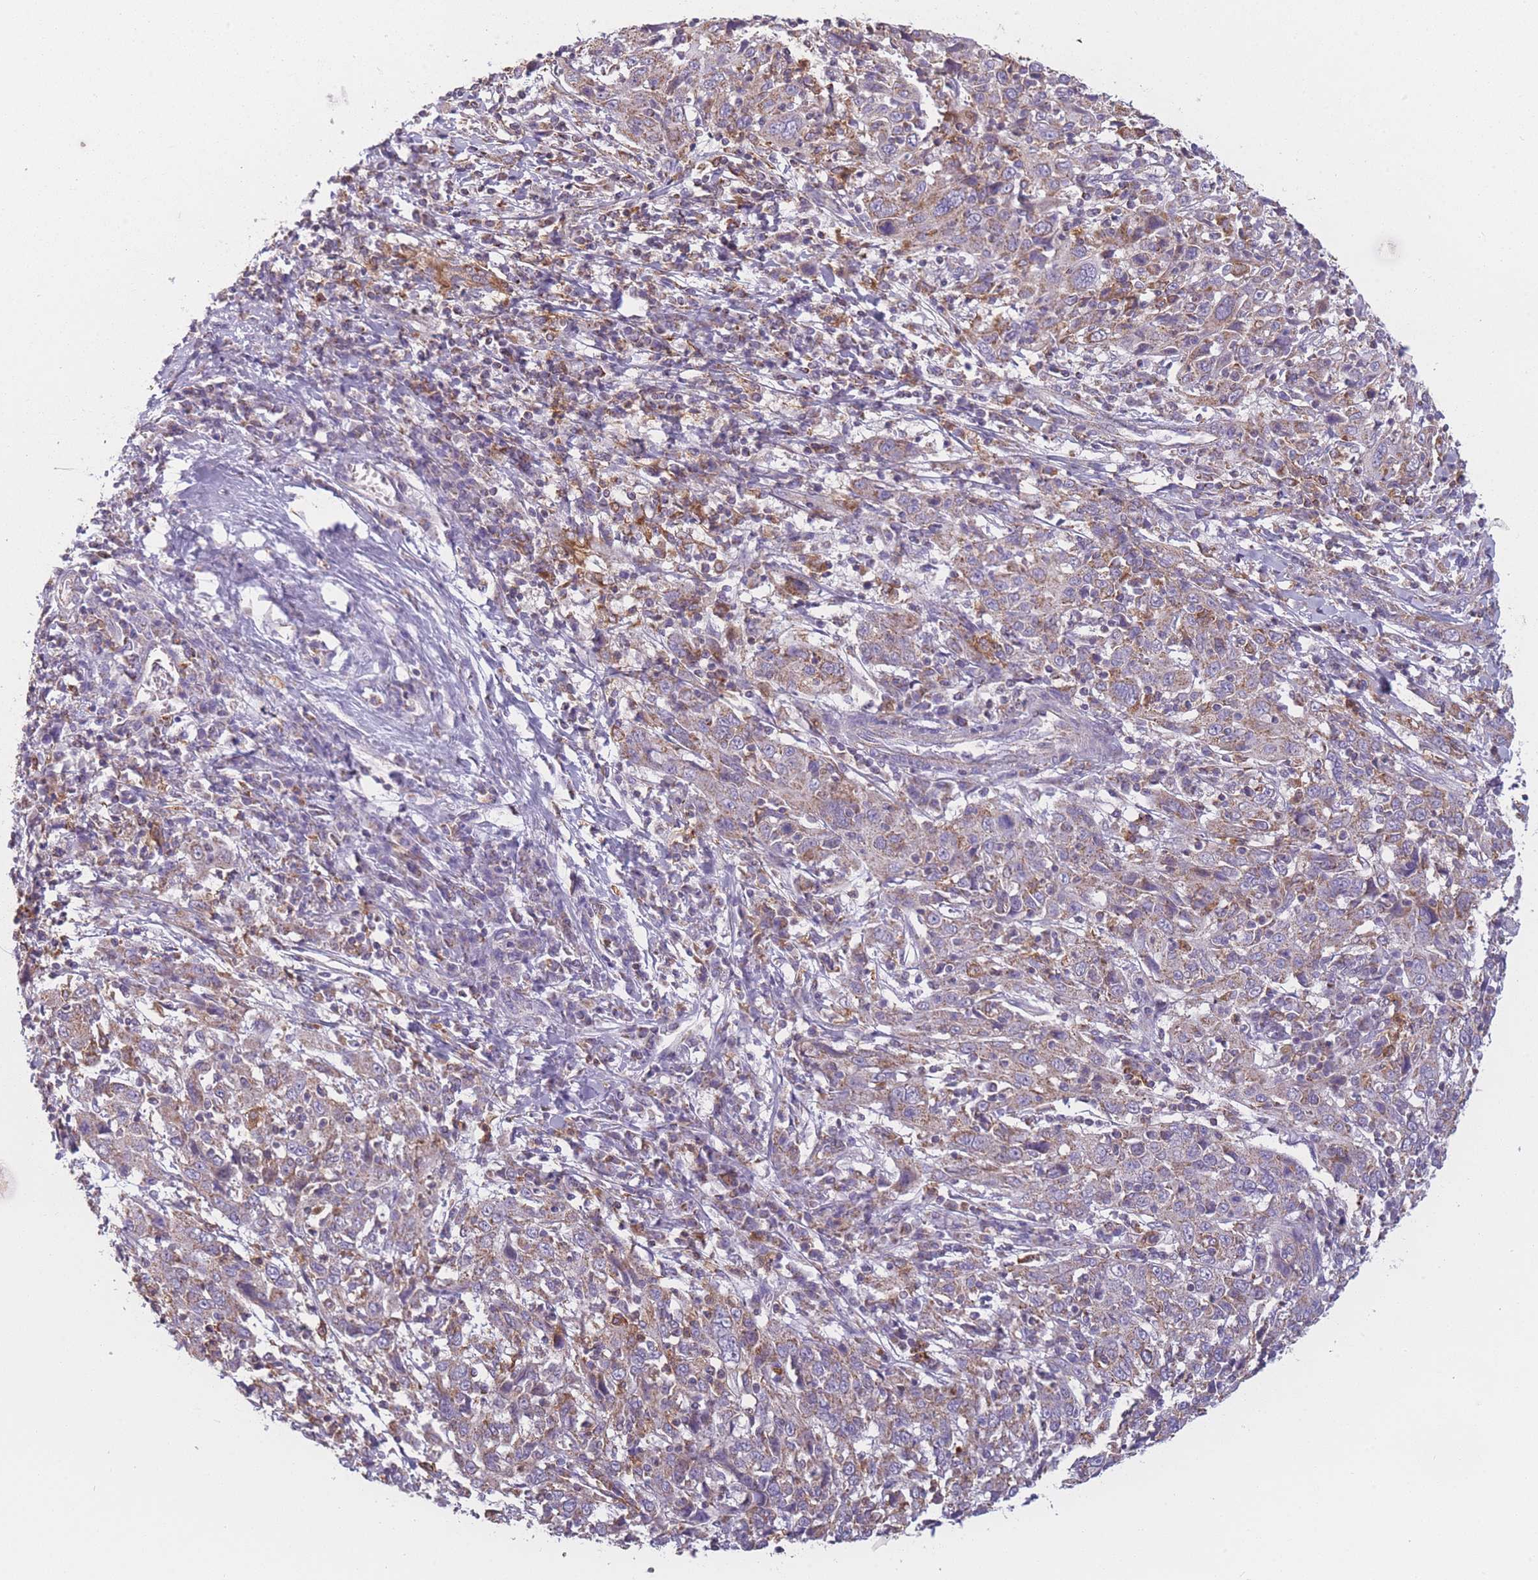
{"staining": {"intensity": "moderate", "quantity": "25%-75%", "location": "cytoplasmic/membranous"}, "tissue": "cervical cancer", "cell_type": "Tumor cells", "image_type": "cancer", "snomed": [{"axis": "morphology", "description": "Squamous cell carcinoma, NOS"}, {"axis": "topography", "description": "Cervix"}], "caption": "This is a histology image of immunohistochemistry (IHC) staining of cervical squamous cell carcinoma, which shows moderate staining in the cytoplasmic/membranous of tumor cells.", "gene": "PRAM1", "patient": {"sex": "female", "age": 46}}